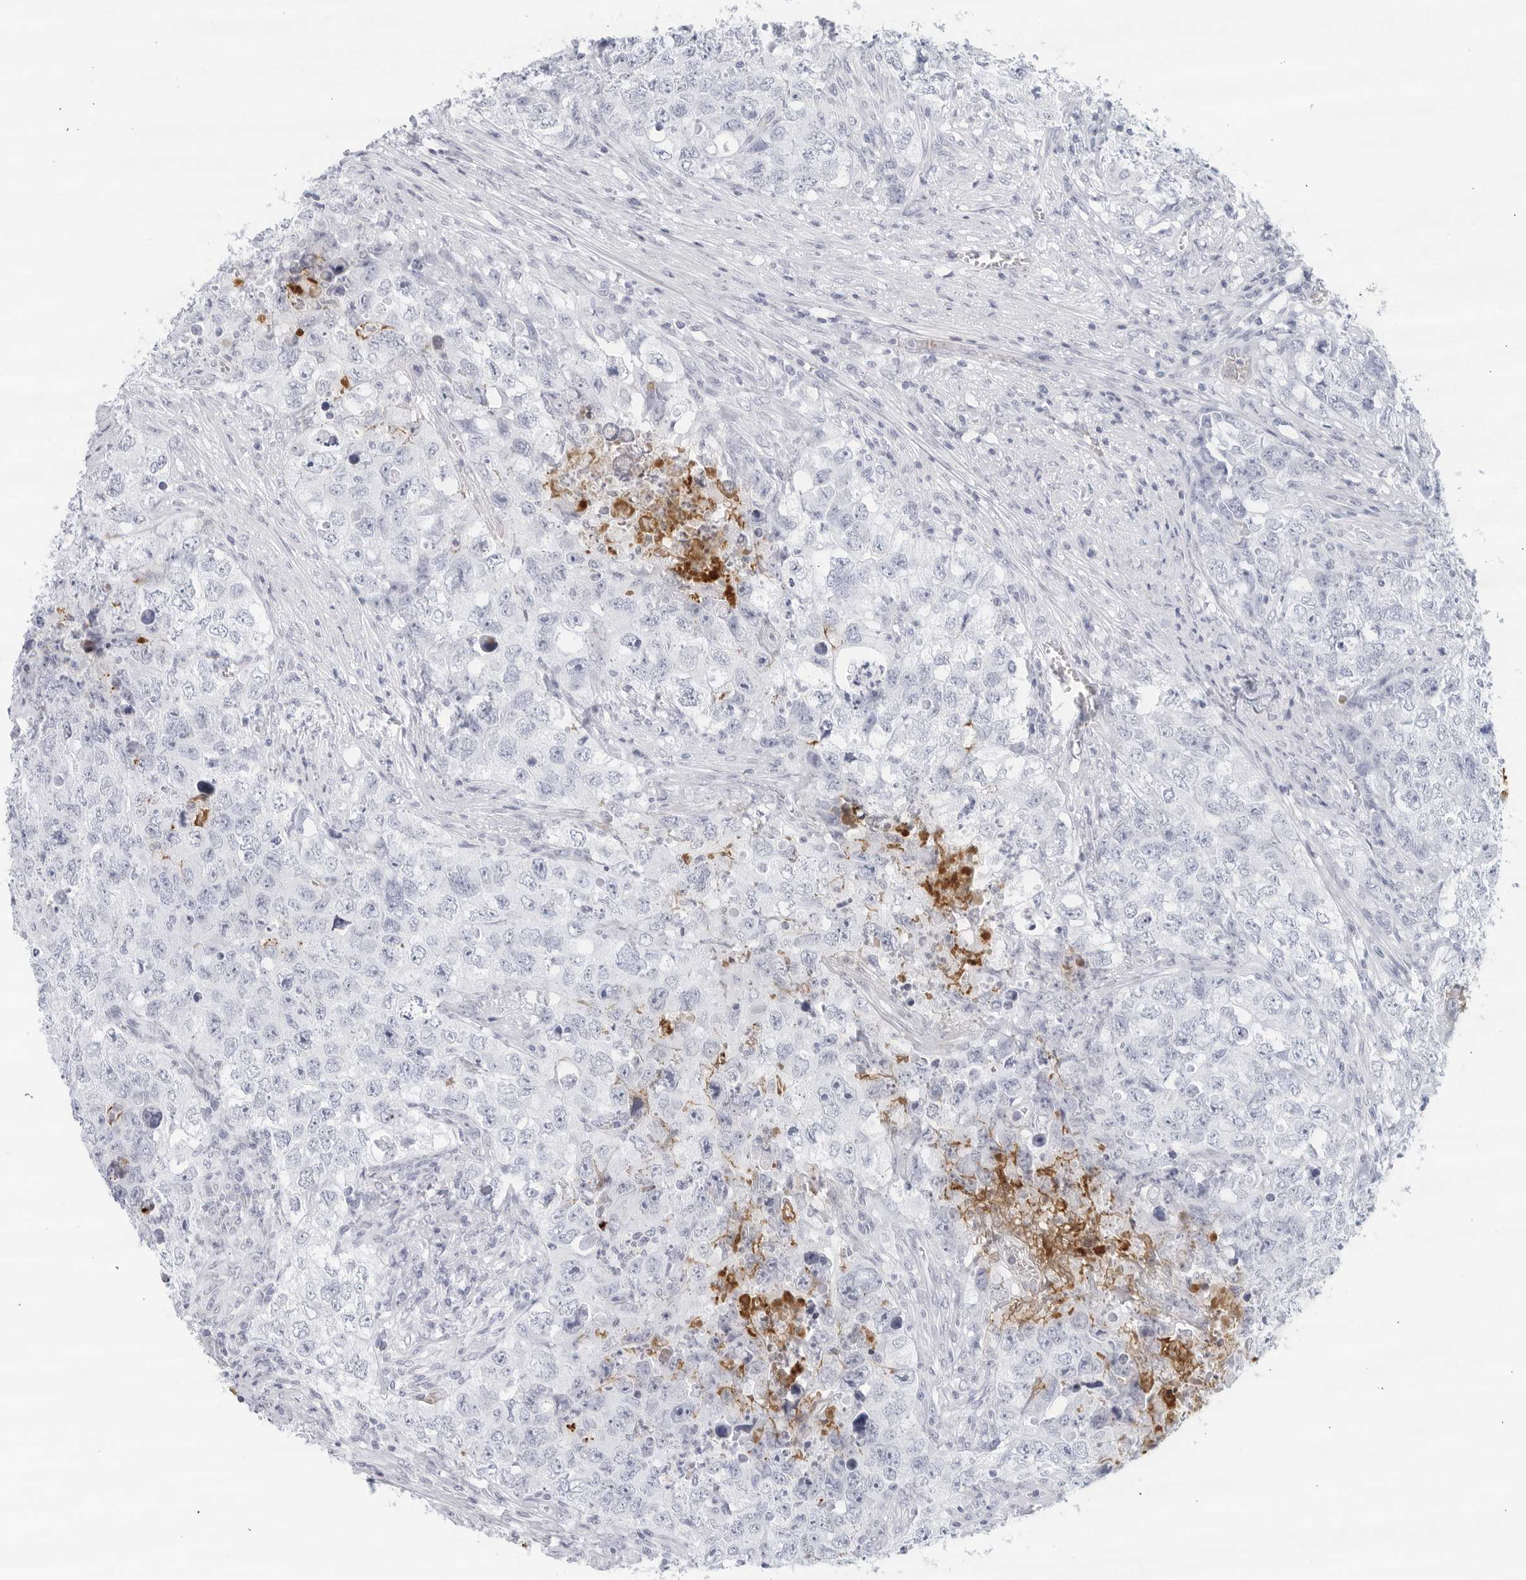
{"staining": {"intensity": "negative", "quantity": "none", "location": "none"}, "tissue": "testis cancer", "cell_type": "Tumor cells", "image_type": "cancer", "snomed": [{"axis": "morphology", "description": "Seminoma, NOS"}, {"axis": "morphology", "description": "Carcinoma, Embryonal, NOS"}, {"axis": "topography", "description": "Testis"}], "caption": "Tumor cells are negative for protein expression in human testis cancer.", "gene": "FGG", "patient": {"sex": "male", "age": 43}}